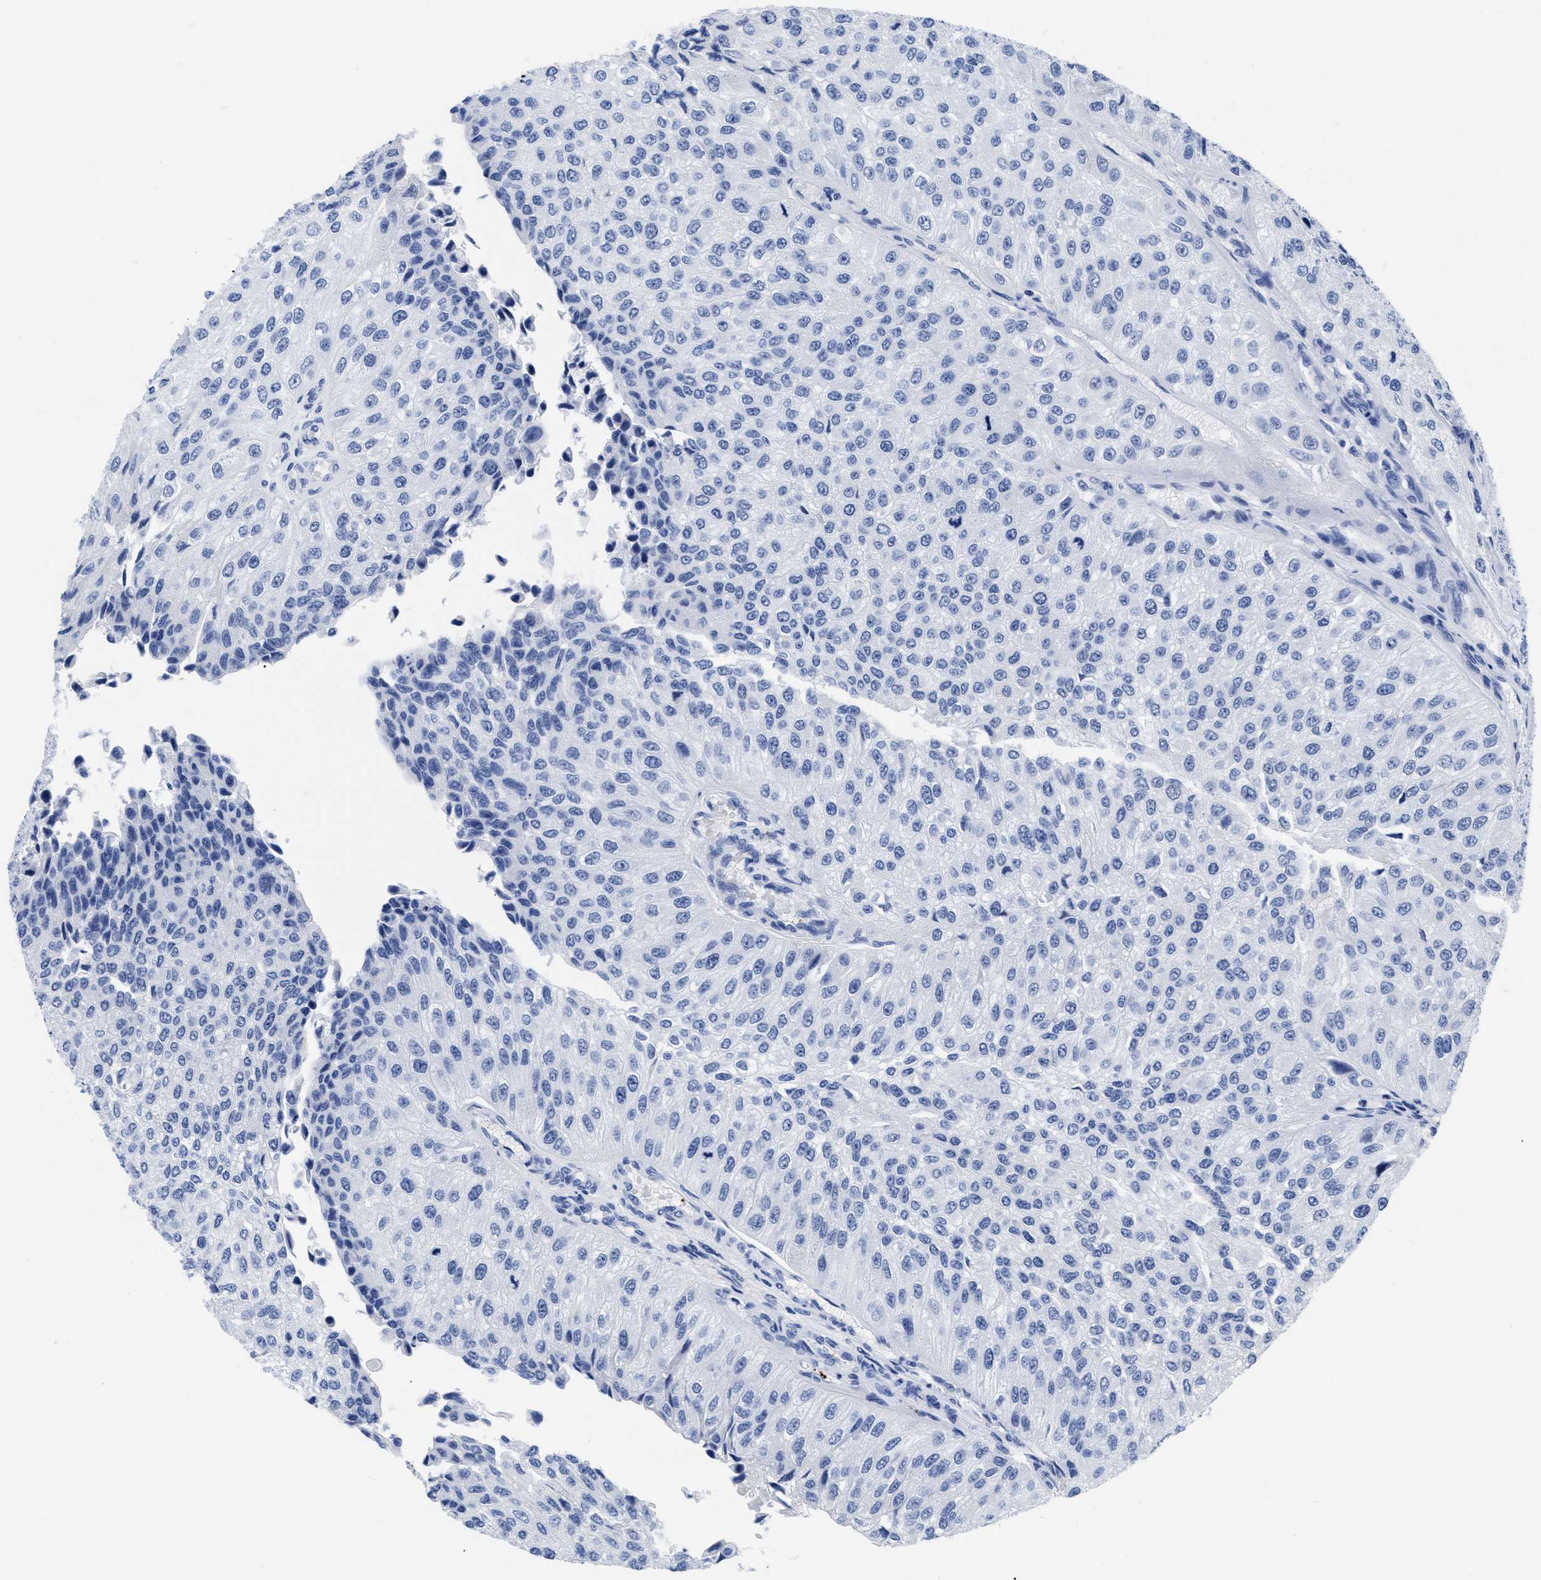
{"staining": {"intensity": "negative", "quantity": "none", "location": "none"}, "tissue": "urothelial cancer", "cell_type": "Tumor cells", "image_type": "cancer", "snomed": [{"axis": "morphology", "description": "Urothelial carcinoma, High grade"}, {"axis": "topography", "description": "Kidney"}, {"axis": "topography", "description": "Urinary bladder"}], "caption": "Immunohistochemistry micrograph of neoplastic tissue: urothelial carcinoma (high-grade) stained with DAB (3,3'-diaminobenzidine) shows no significant protein expression in tumor cells.", "gene": "TREML1", "patient": {"sex": "male", "age": 77}}